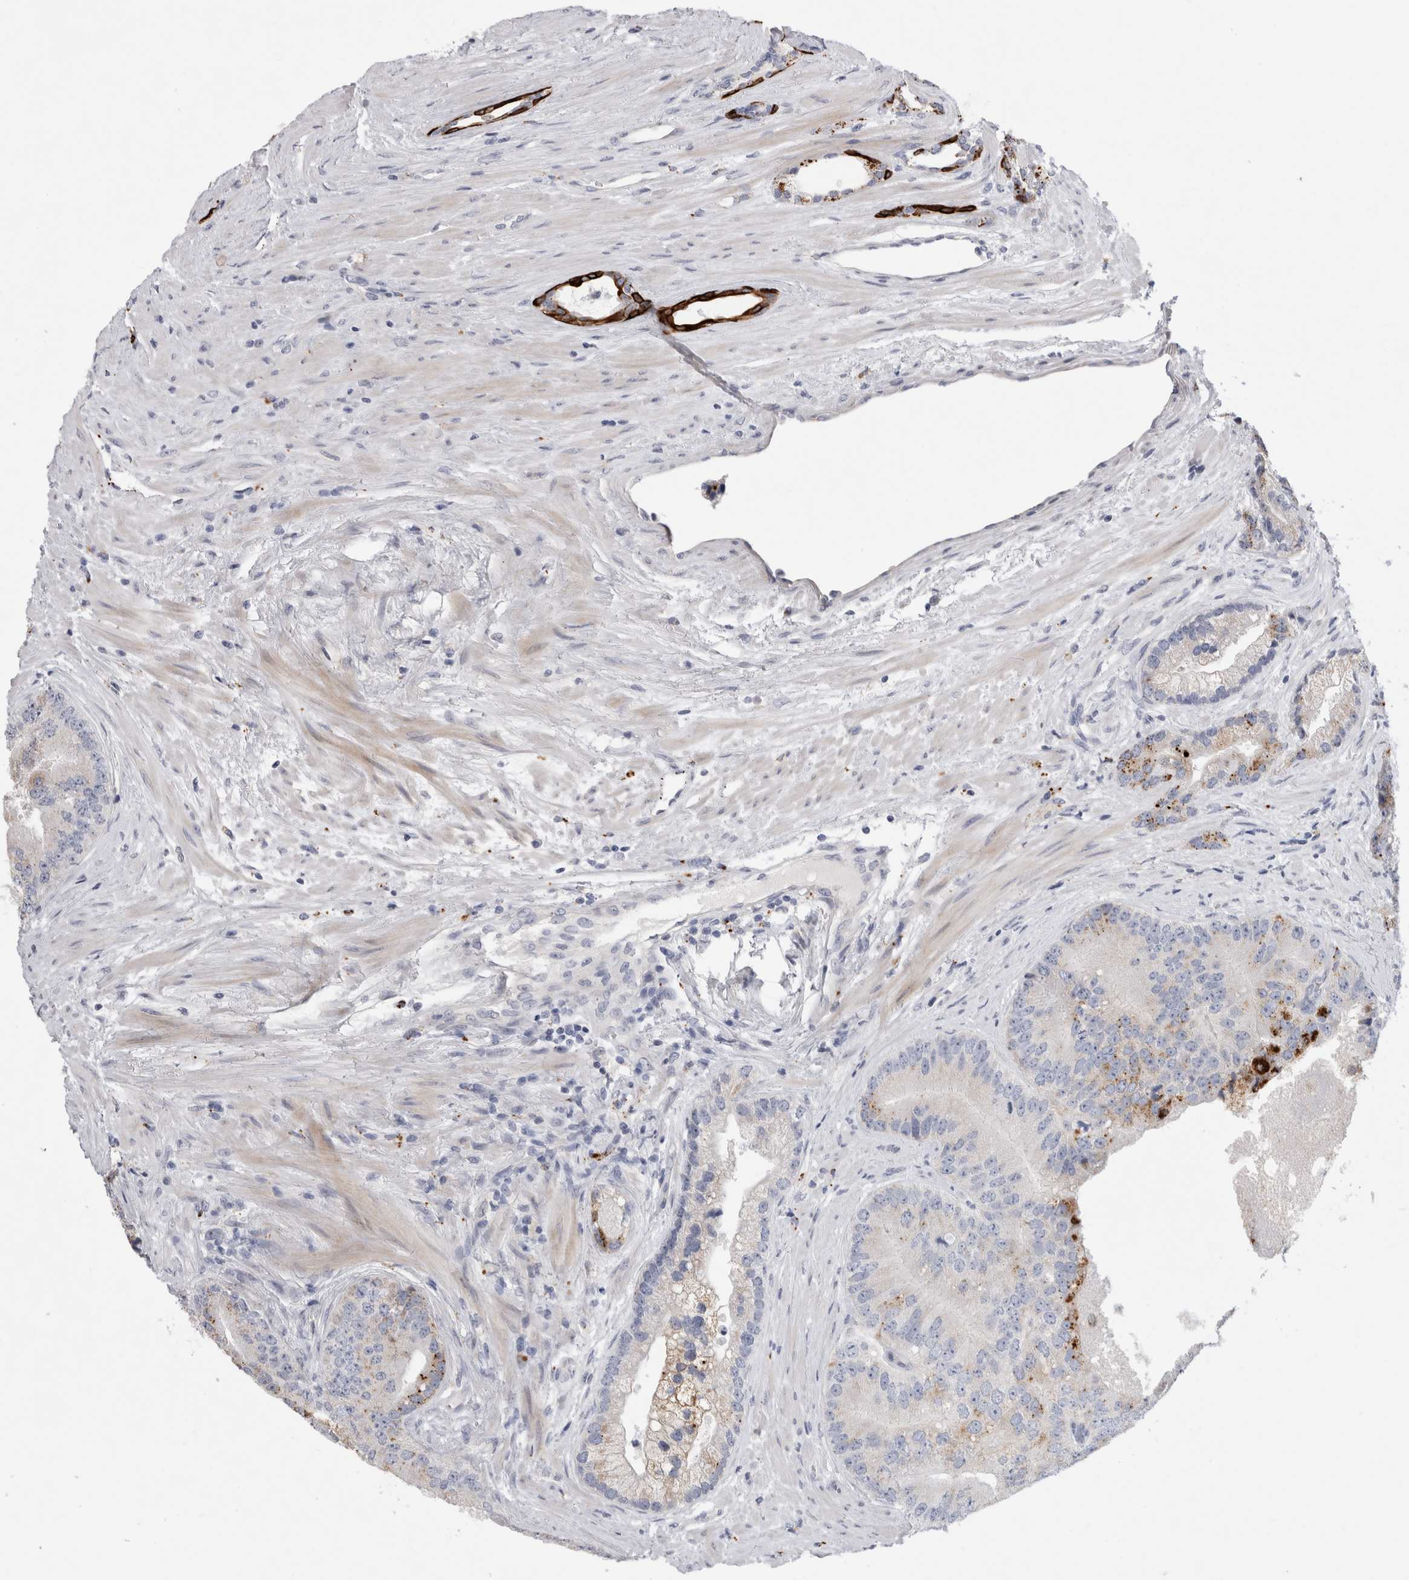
{"staining": {"intensity": "strong", "quantity": "<25%", "location": "cytoplasmic/membranous"}, "tissue": "prostate cancer", "cell_type": "Tumor cells", "image_type": "cancer", "snomed": [{"axis": "morphology", "description": "Adenocarcinoma, High grade"}, {"axis": "topography", "description": "Prostate"}], "caption": "An immunohistochemistry micrograph of neoplastic tissue is shown. Protein staining in brown labels strong cytoplasmic/membranous positivity in high-grade adenocarcinoma (prostate) within tumor cells.", "gene": "GAA", "patient": {"sex": "male", "age": 70}}